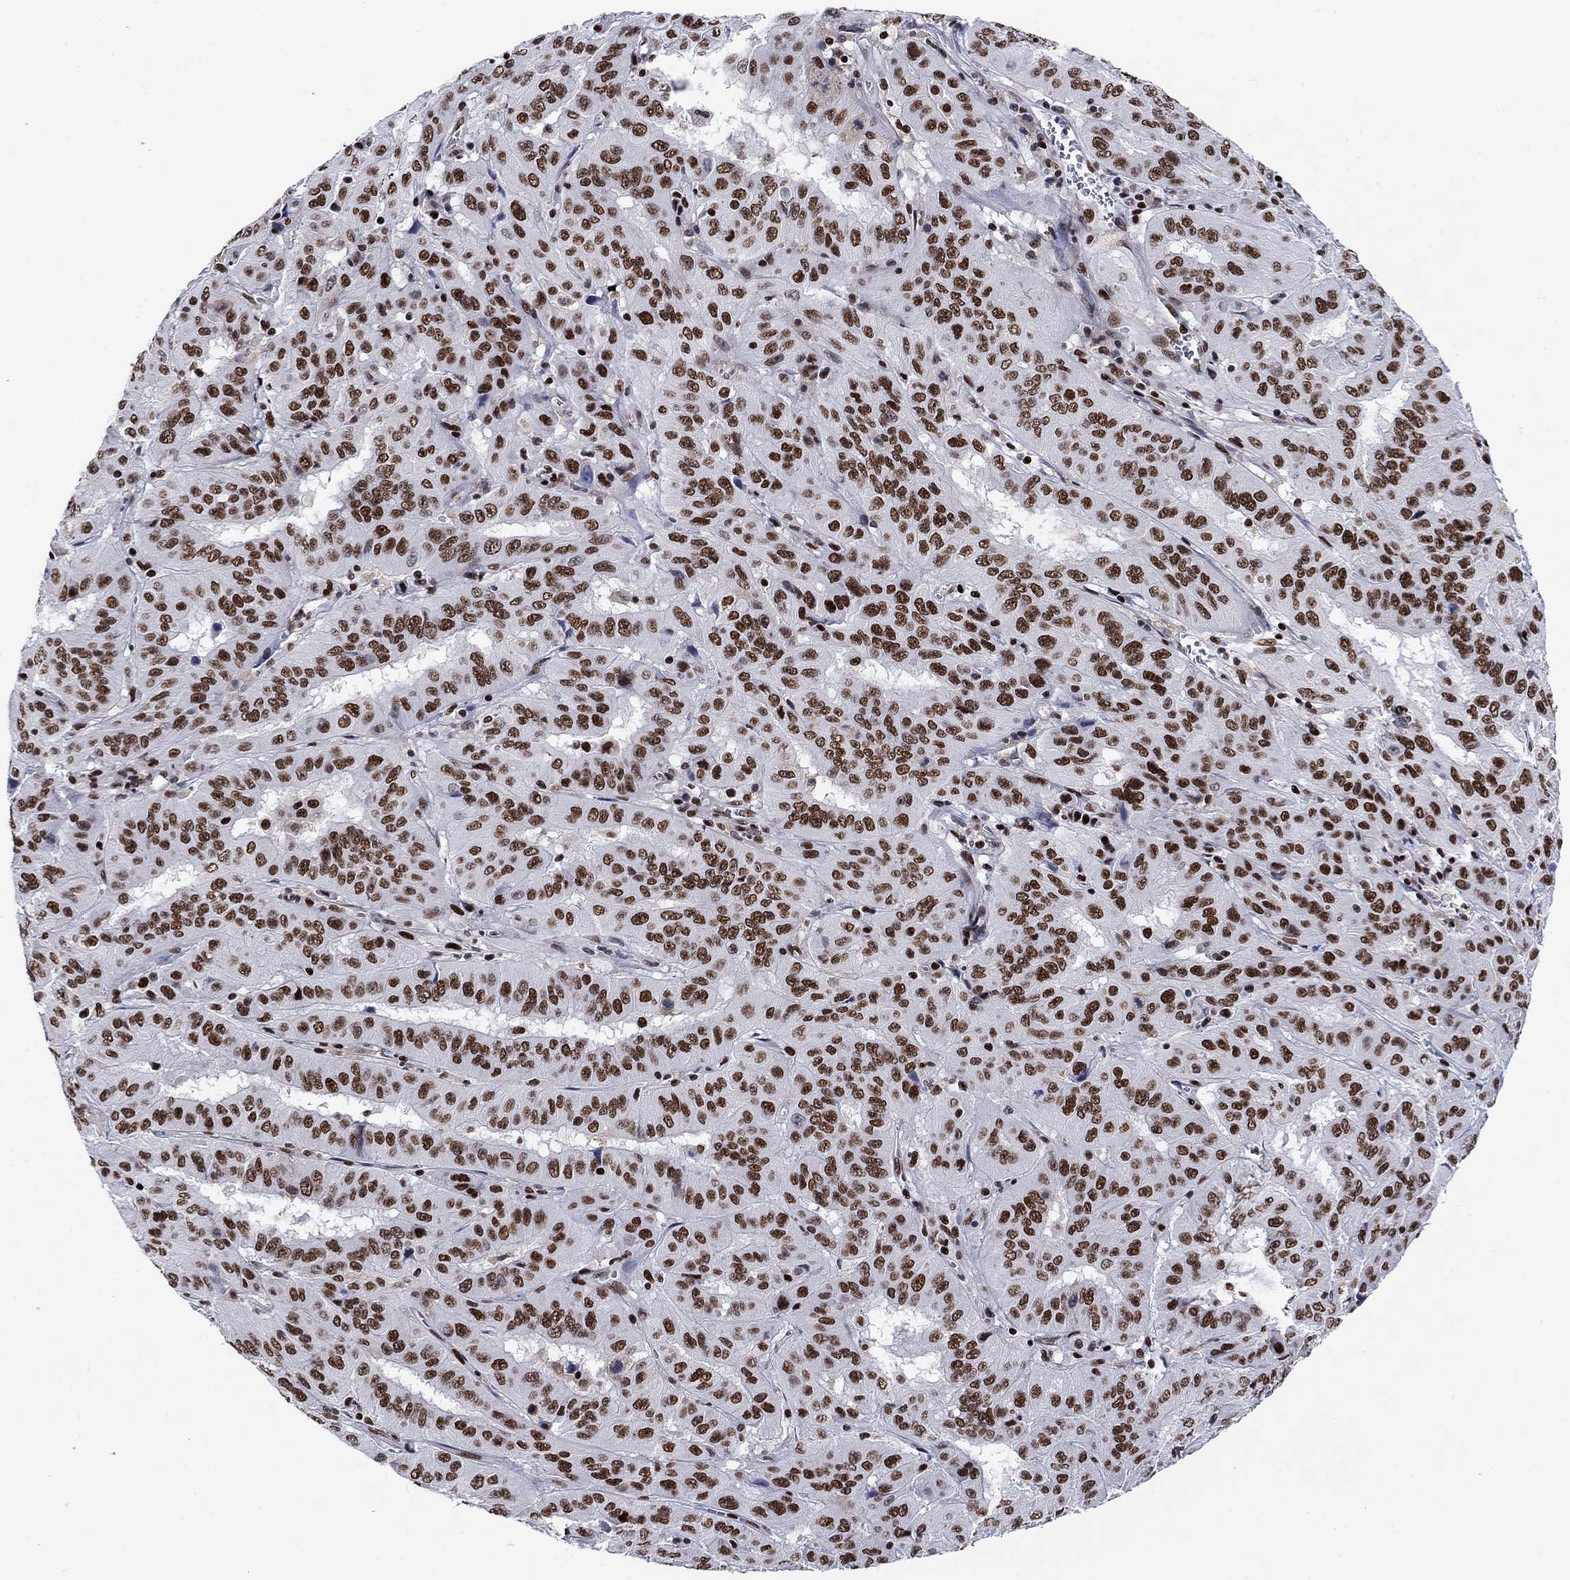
{"staining": {"intensity": "strong", "quantity": ">75%", "location": "nuclear"}, "tissue": "pancreatic cancer", "cell_type": "Tumor cells", "image_type": "cancer", "snomed": [{"axis": "morphology", "description": "Adenocarcinoma, NOS"}, {"axis": "topography", "description": "Pancreas"}], "caption": "High-power microscopy captured an immunohistochemistry micrograph of adenocarcinoma (pancreatic), revealing strong nuclear staining in about >75% of tumor cells.", "gene": "RPRD1B", "patient": {"sex": "male", "age": 63}}